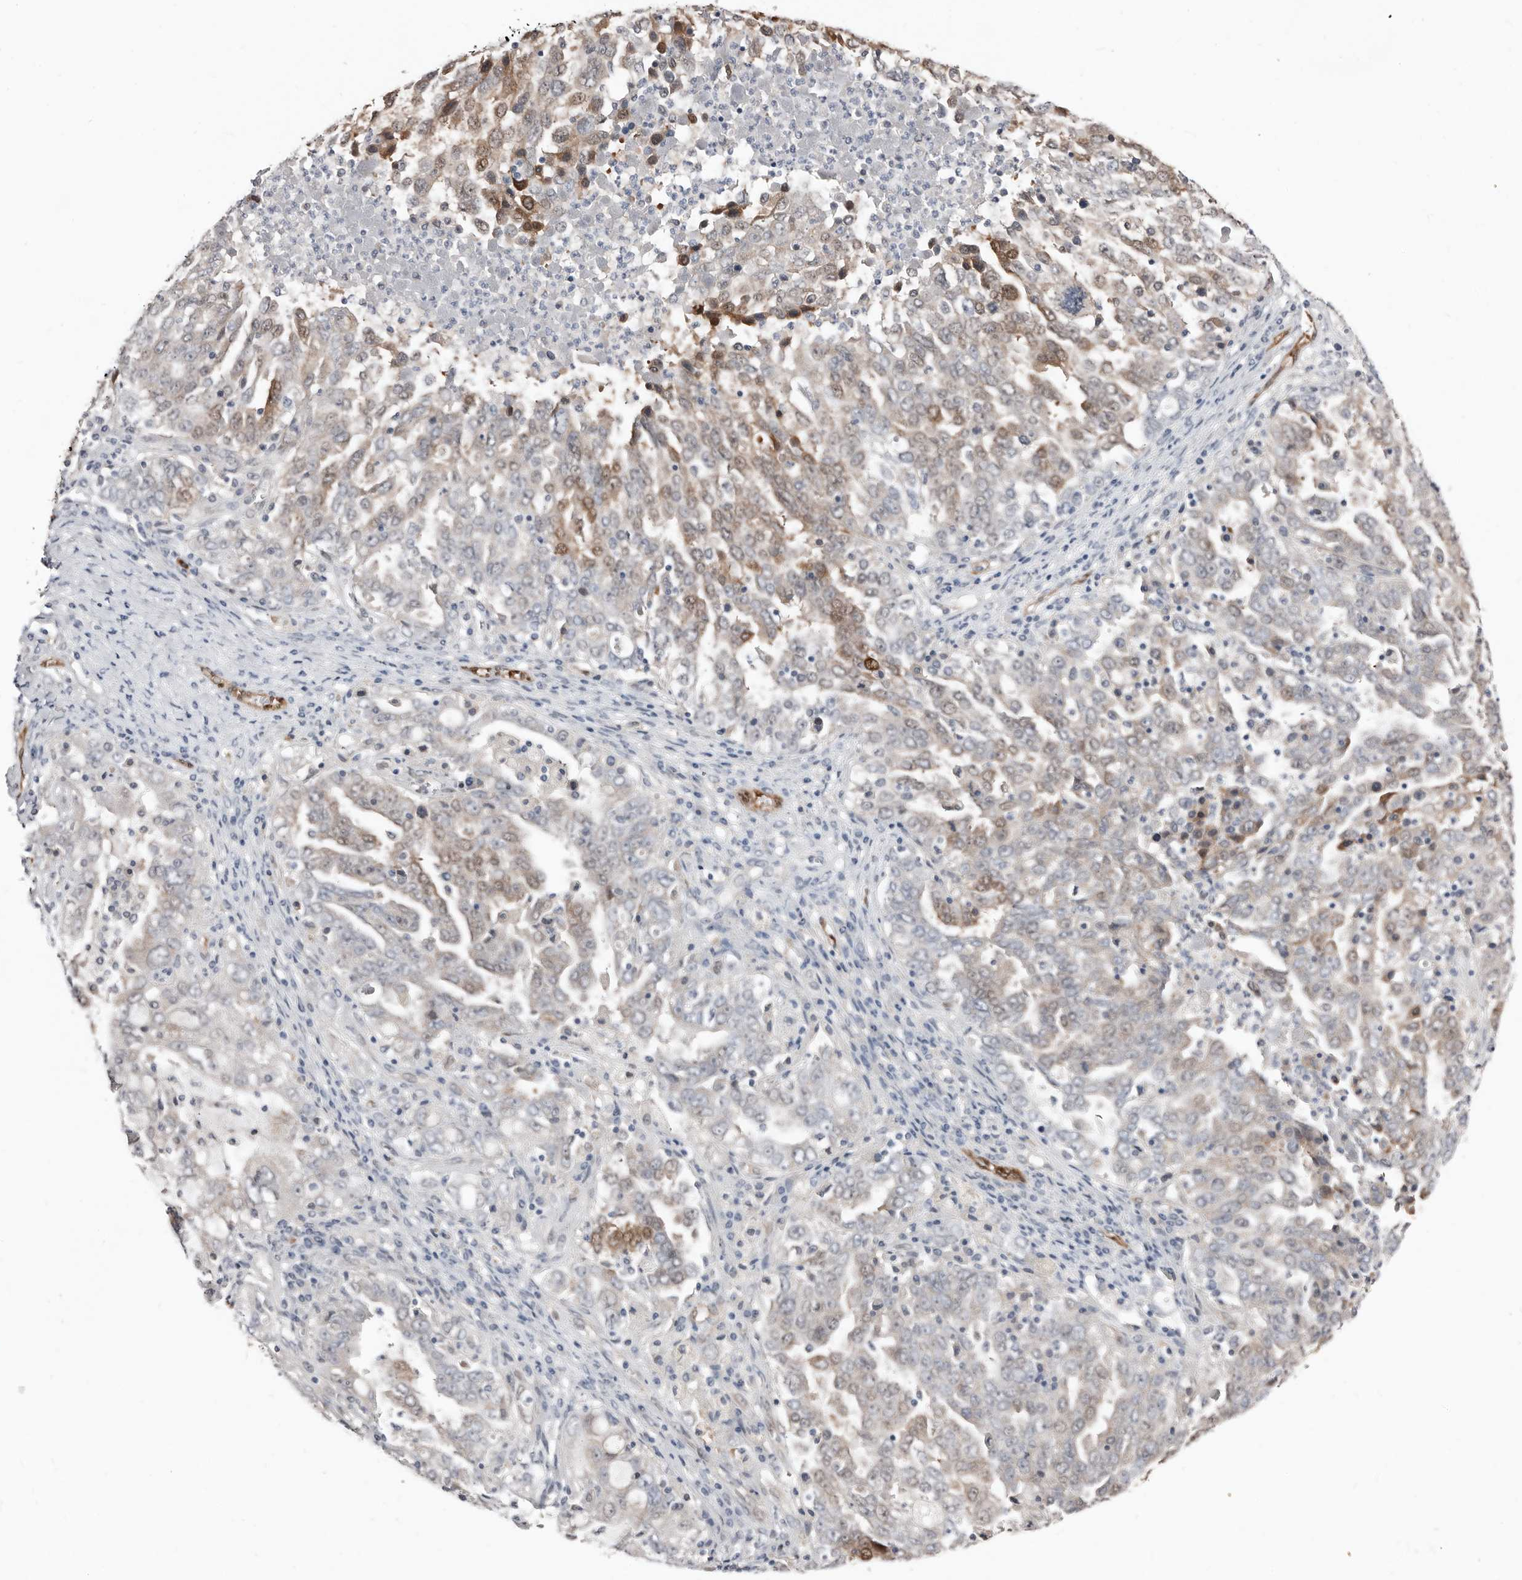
{"staining": {"intensity": "moderate", "quantity": "25%-75%", "location": "cytoplasmic/membranous"}, "tissue": "ovarian cancer", "cell_type": "Tumor cells", "image_type": "cancer", "snomed": [{"axis": "morphology", "description": "Carcinoma, endometroid"}, {"axis": "topography", "description": "Ovary"}], "caption": "Immunohistochemistry (IHC) of human ovarian cancer reveals medium levels of moderate cytoplasmic/membranous expression in about 25%-75% of tumor cells.", "gene": "ASRGL1", "patient": {"sex": "female", "age": 62}}